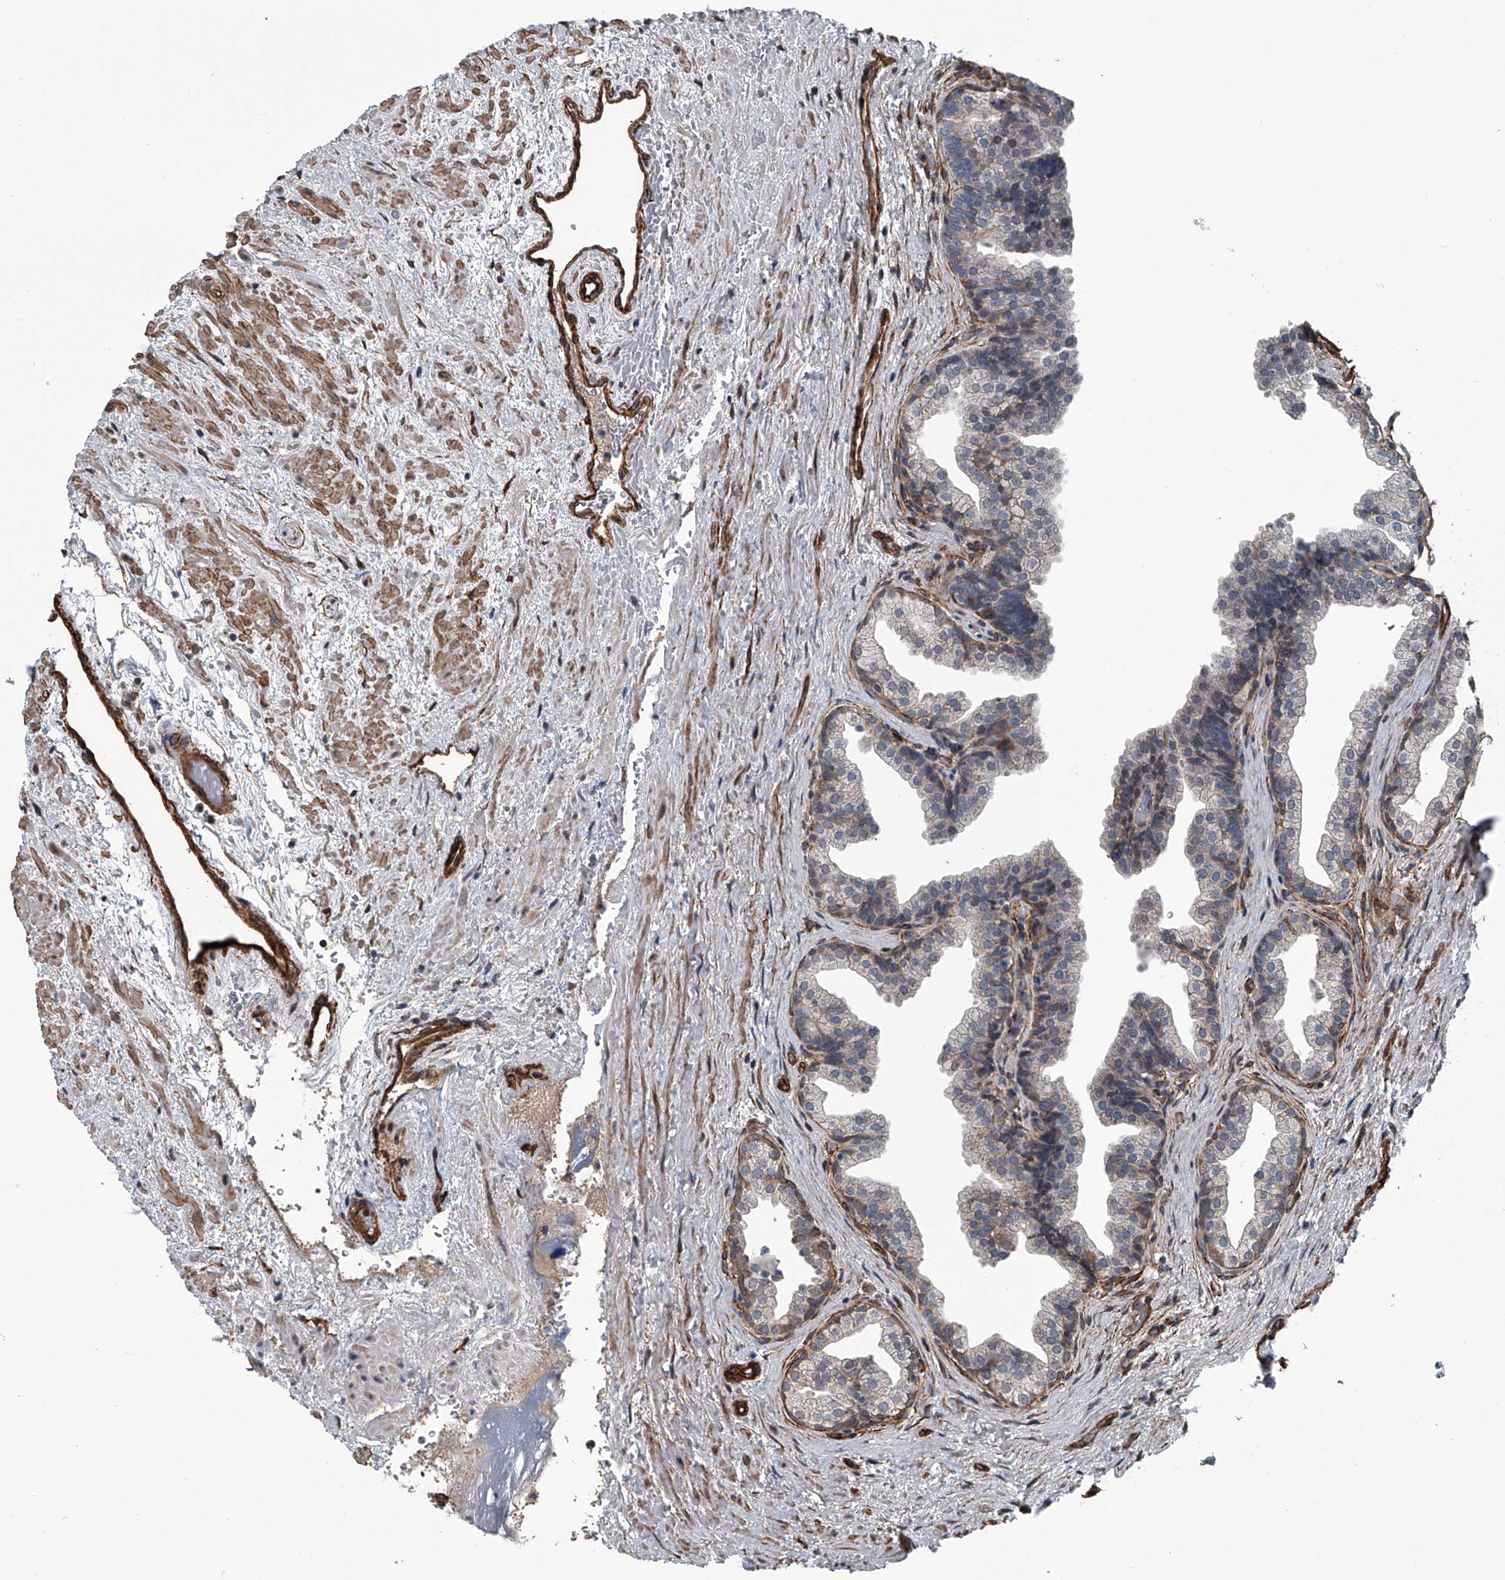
{"staining": {"intensity": "weak", "quantity": "<25%", "location": "cytoplasmic/membranous"}, "tissue": "prostate", "cell_type": "Glandular cells", "image_type": "normal", "snomed": [{"axis": "morphology", "description": "Normal tissue, NOS"}, {"axis": "topography", "description": "Prostate"}], "caption": "Glandular cells show no significant protein positivity in unremarkable prostate. (Stains: DAB immunohistochemistry (IHC) with hematoxylin counter stain, Microscopy: brightfield microscopy at high magnification).", "gene": "LDLRAD2", "patient": {"sex": "male", "age": 48}}